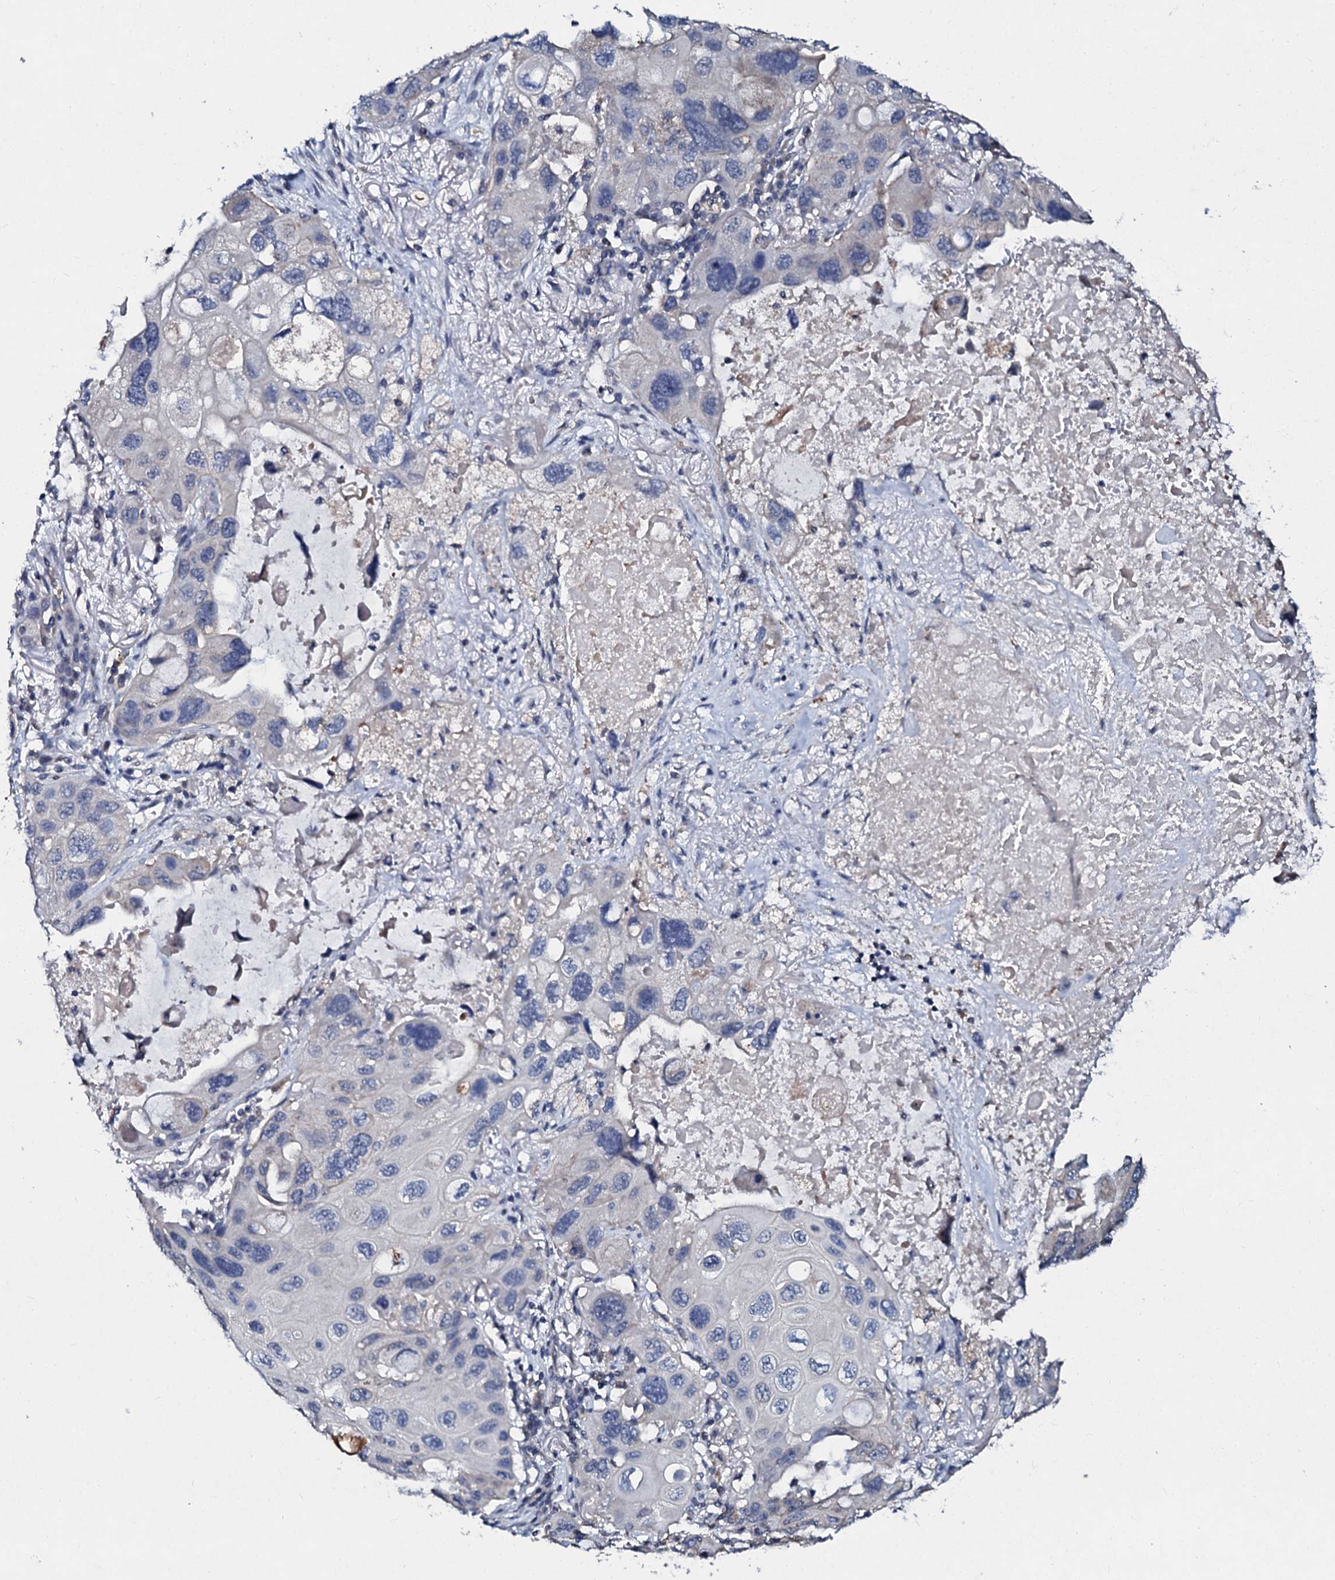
{"staining": {"intensity": "negative", "quantity": "none", "location": "none"}, "tissue": "lung cancer", "cell_type": "Tumor cells", "image_type": "cancer", "snomed": [{"axis": "morphology", "description": "Squamous cell carcinoma, NOS"}, {"axis": "topography", "description": "Lung"}], "caption": "Lung squamous cell carcinoma stained for a protein using IHC displays no expression tumor cells.", "gene": "SLC37A4", "patient": {"sex": "female", "age": 73}}